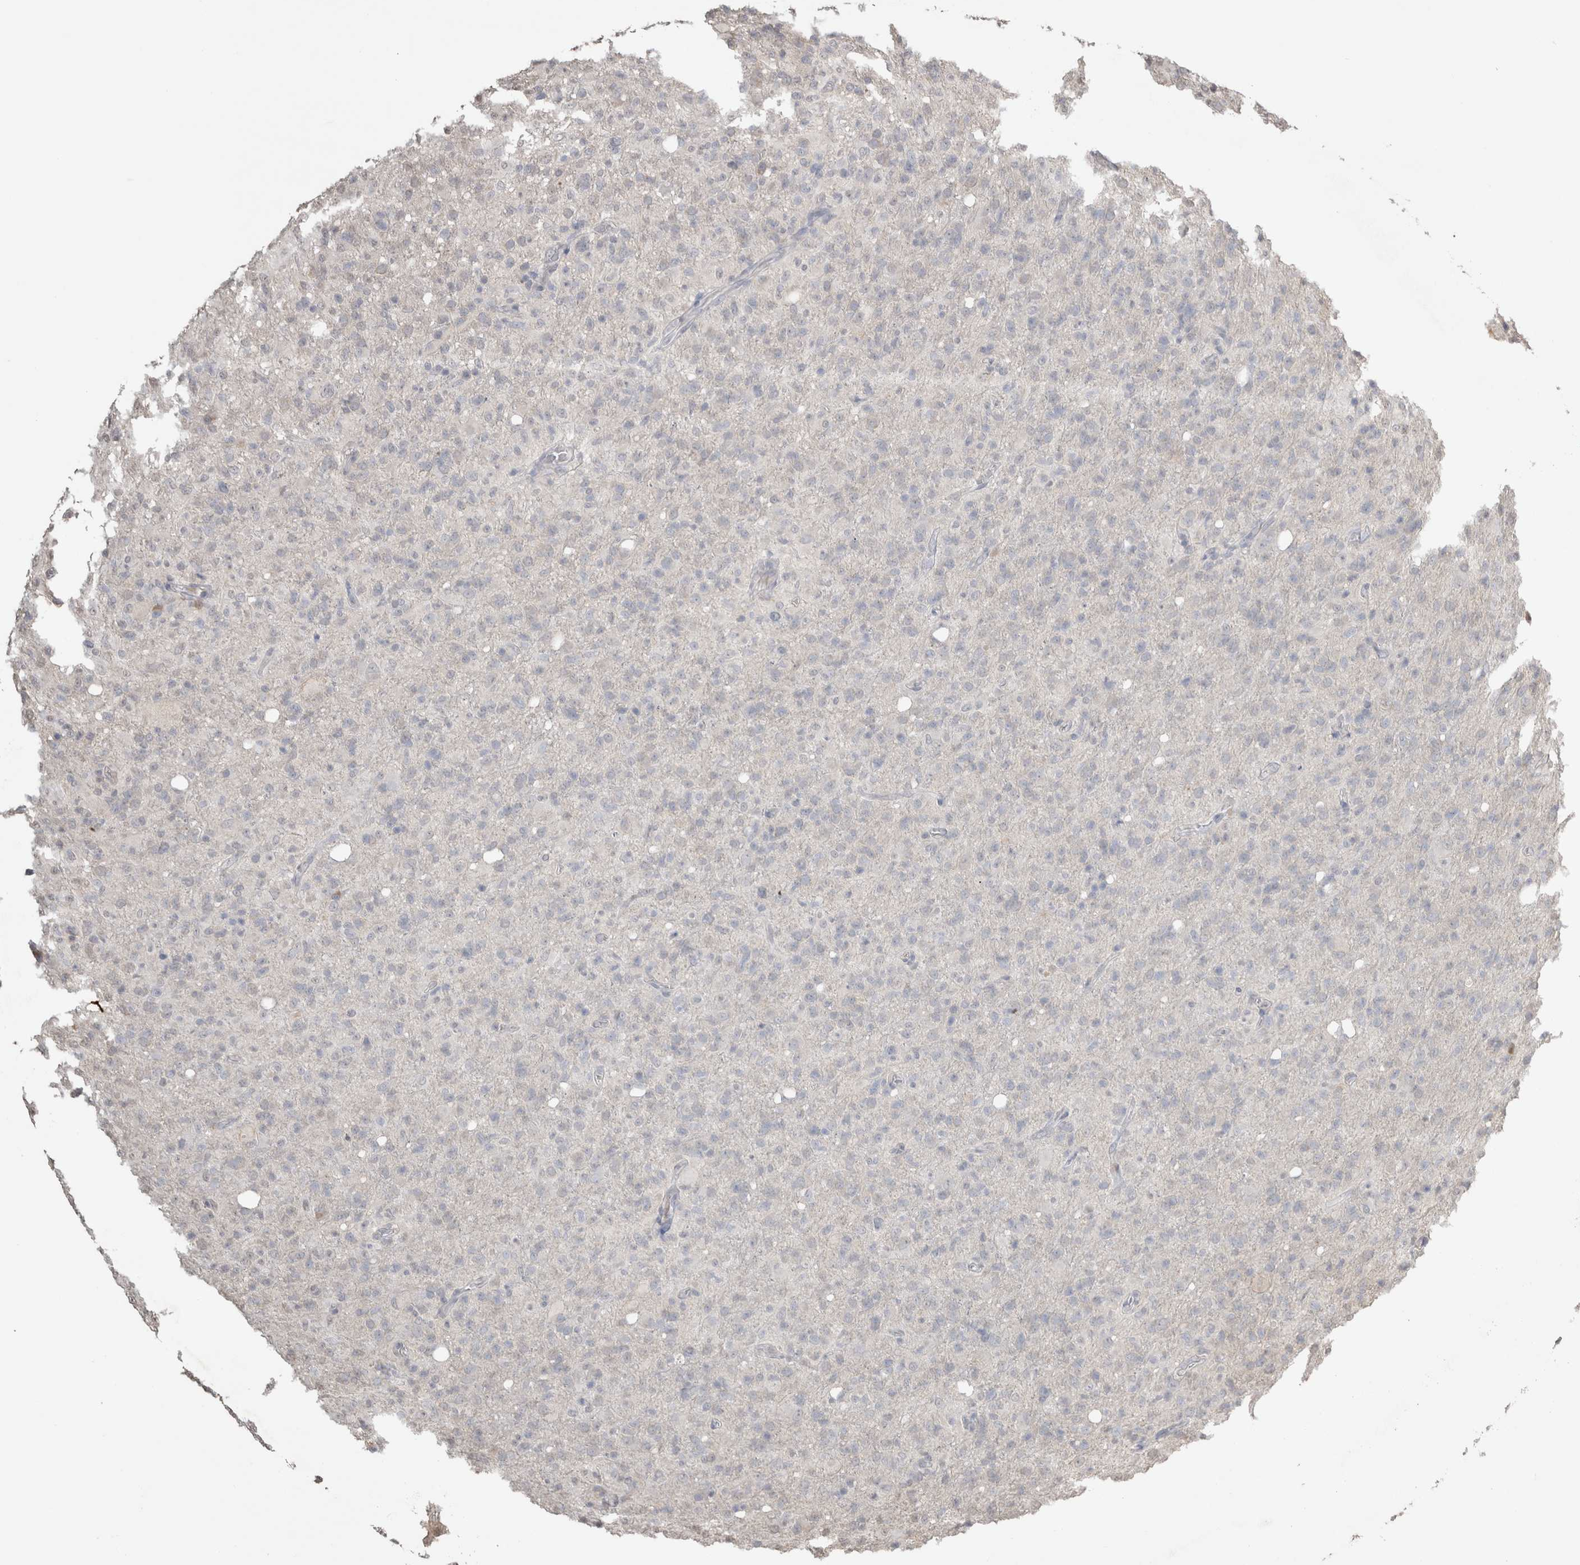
{"staining": {"intensity": "negative", "quantity": "none", "location": "none"}, "tissue": "glioma", "cell_type": "Tumor cells", "image_type": "cancer", "snomed": [{"axis": "morphology", "description": "Glioma, malignant, High grade"}, {"axis": "topography", "description": "Brain"}], "caption": "Tumor cells show no significant protein expression in malignant glioma (high-grade).", "gene": "NAALADL2", "patient": {"sex": "female", "age": 57}}